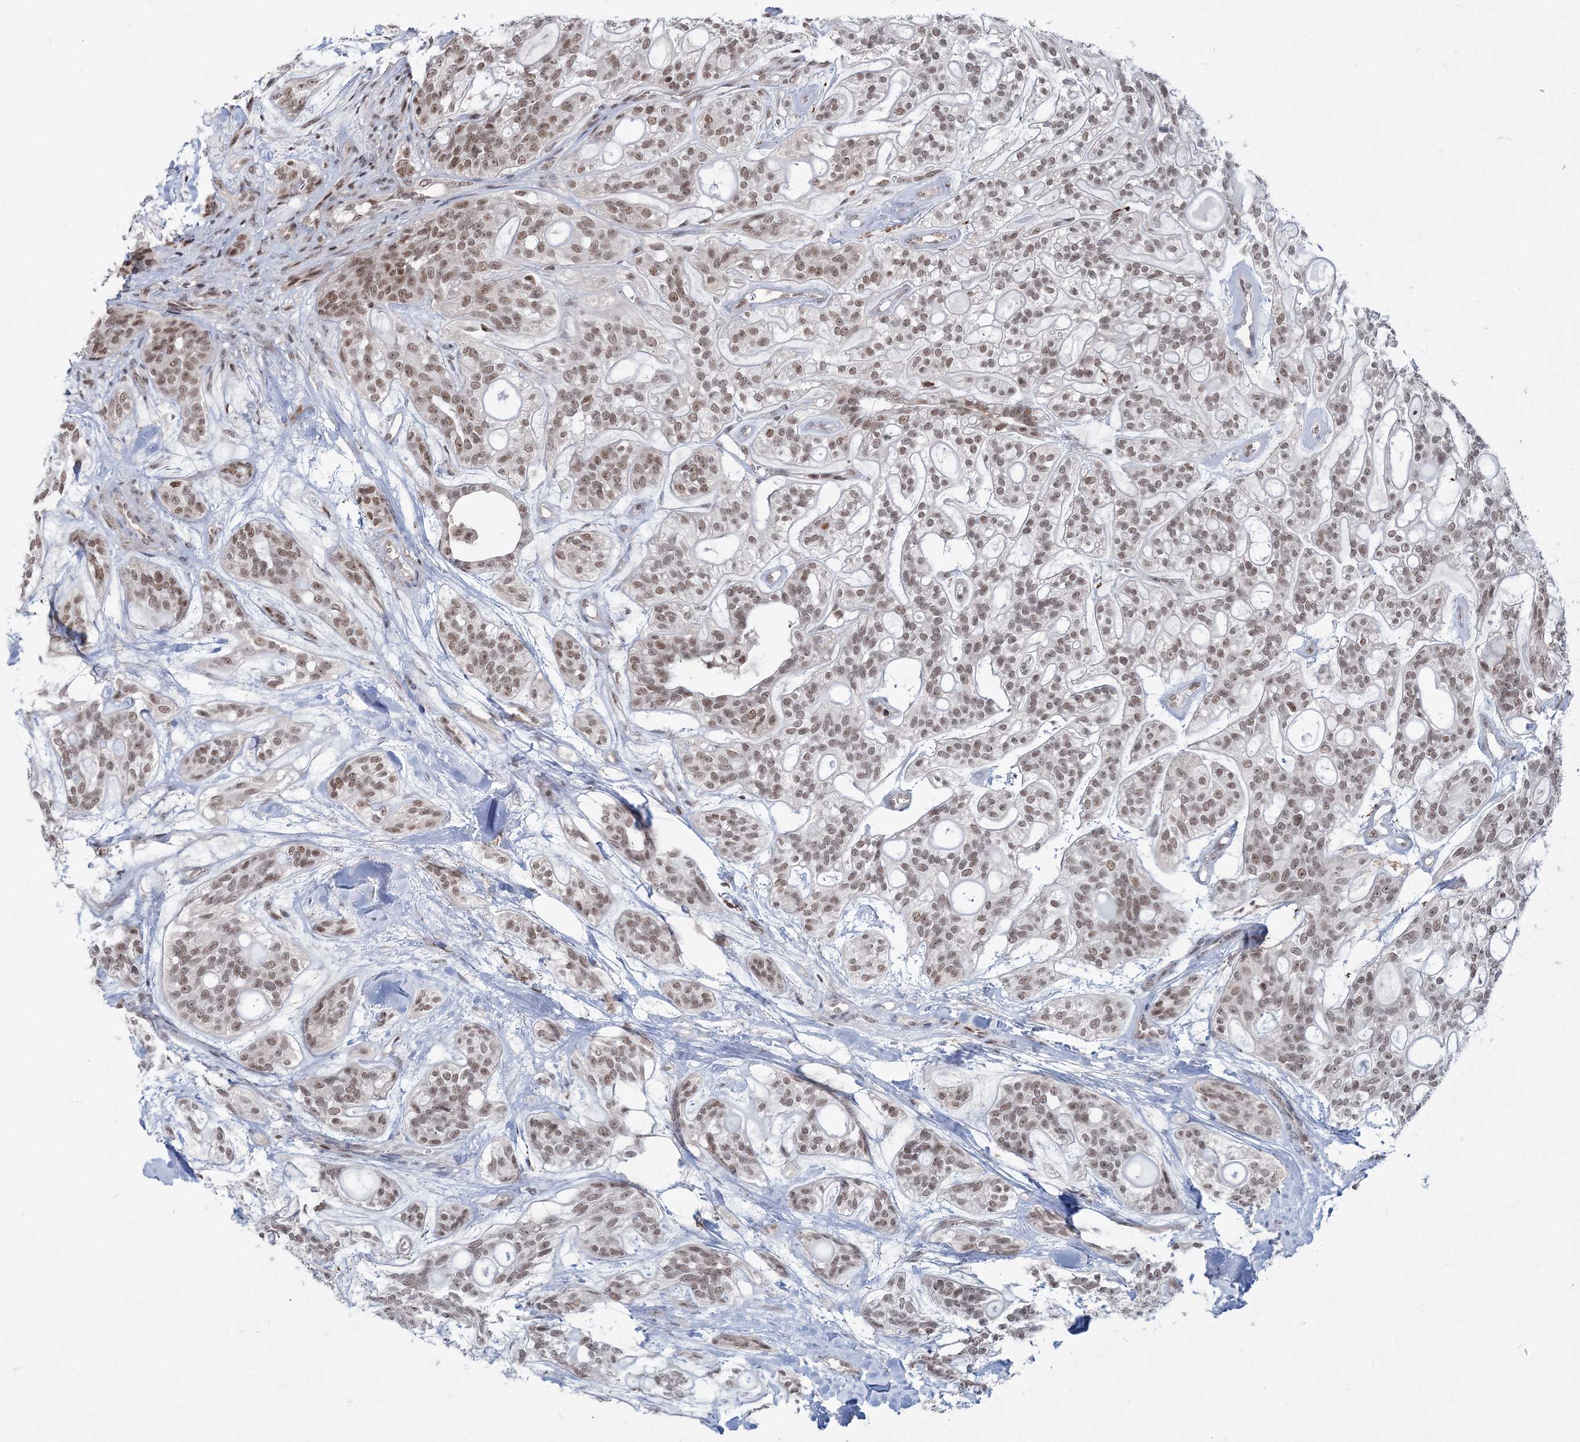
{"staining": {"intensity": "weak", "quantity": ">75%", "location": "nuclear"}, "tissue": "head and neck cancer", "cell_type": "Tumor cells", "image_type": "cancer", "snomed": [{"axis": "morphology", "description": "Adenocarcinoma, NOS"}, {"axis": "topography", "description": "Head-Neck"}], "caption": "IHC image of human adenocarcinoma (head and neck) stained for a protein (brown), which reveals low levels of weak nuclear expression in about >75% of tumor cells.", "gene": "PDS5A", "patient": {"sex": "male", "age": 66}}